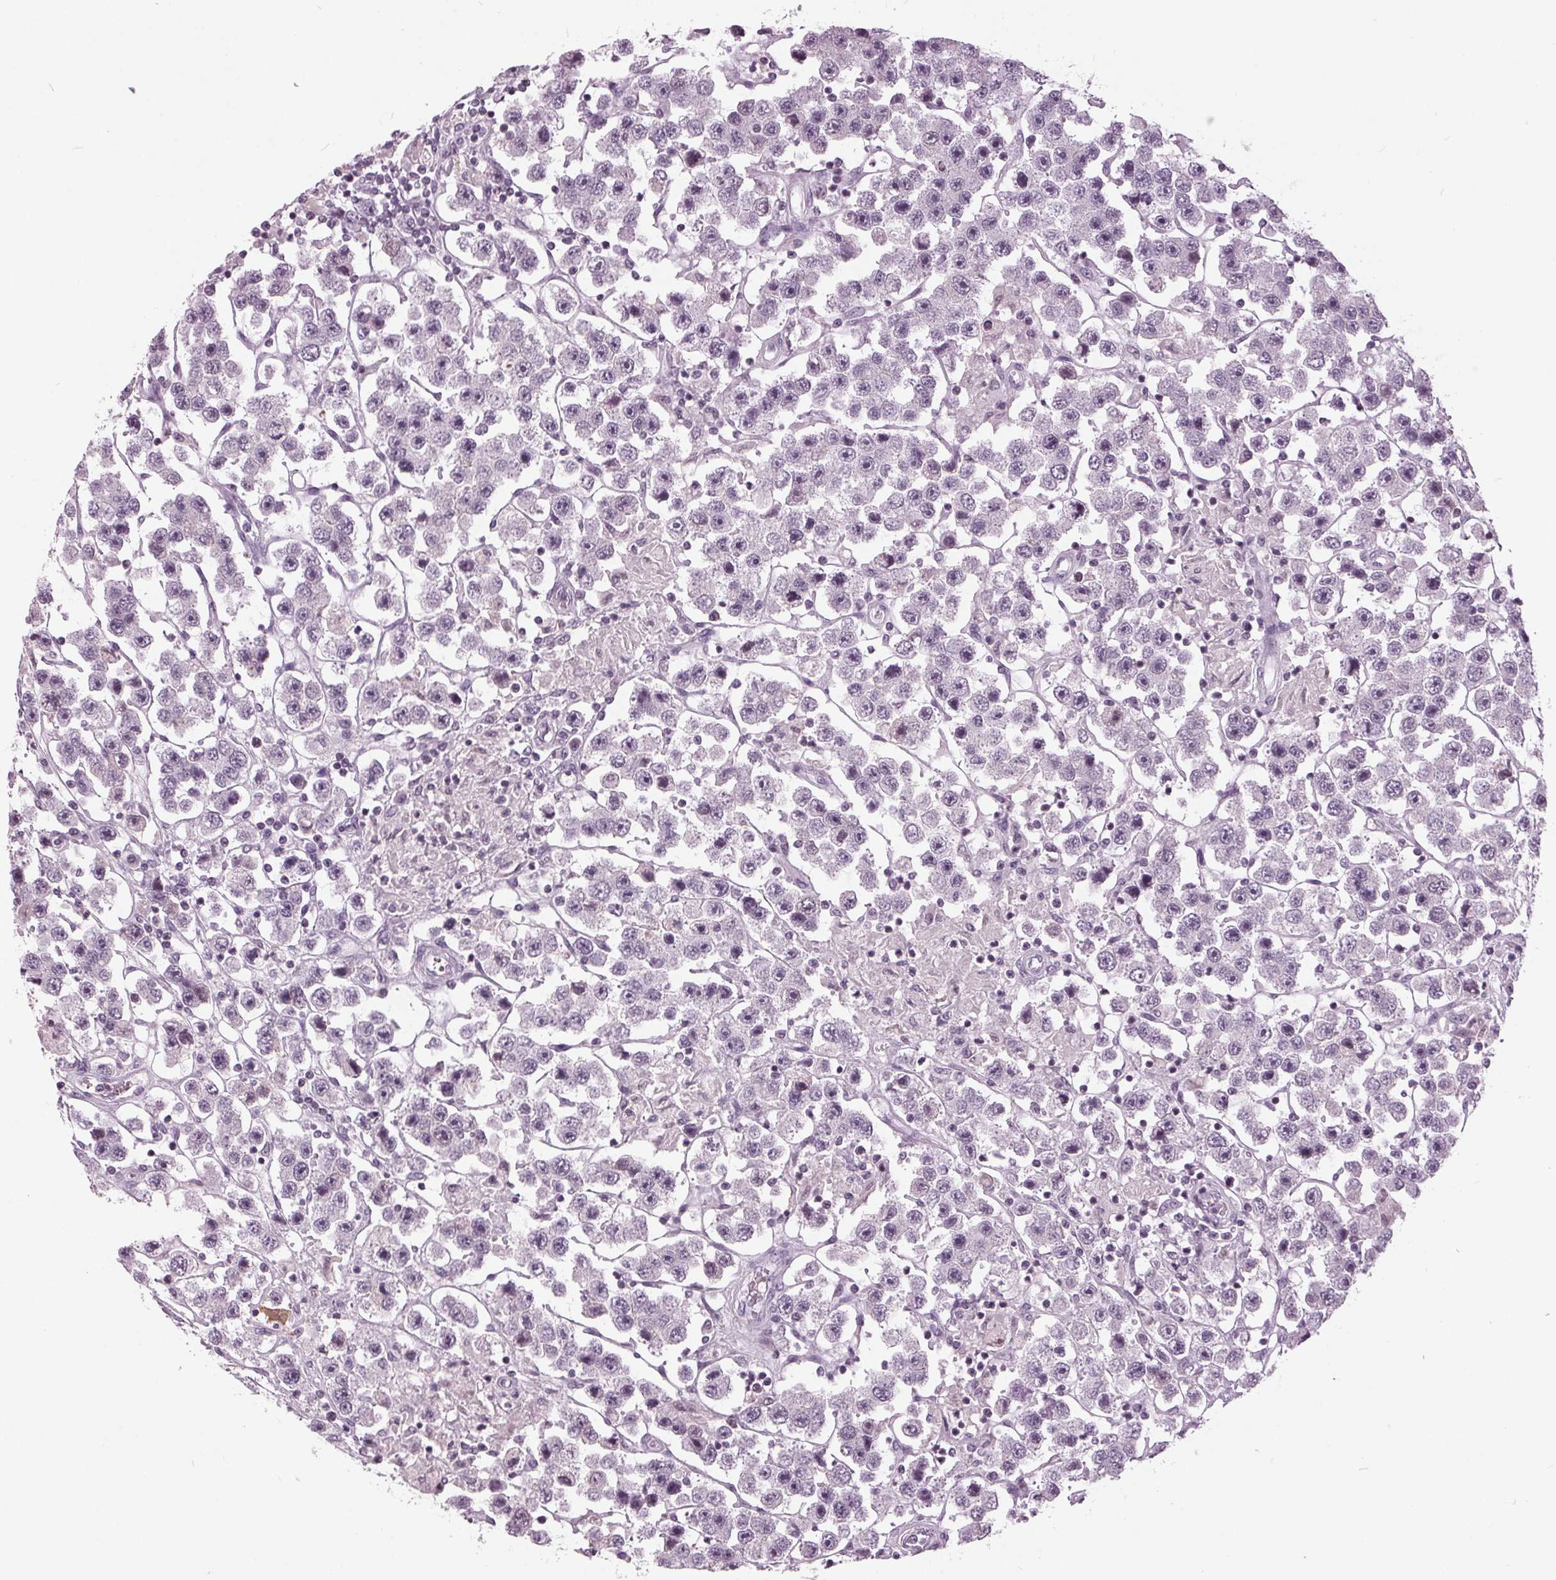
{"staining": {"intensity": "negative", "quantity": "none", "location": "none"}, "tissue": "testis cancer", "cell_type": "Tumor cells", "image_type": "cancer", "snomed": [{"axis": "morphology", "description": "Seminoma, NOS"}, {"axis": "topography", "description": "Testis"}], "caption": "High magnification brightfield microscopy of testis cancer (seminoma) stained with DAB (brown) and counterstained with hematoxylin (blue): tumor cells show no significant positivity.", "gene": "SLC9A4", "patient": {"sex": "male", "age": 45}}